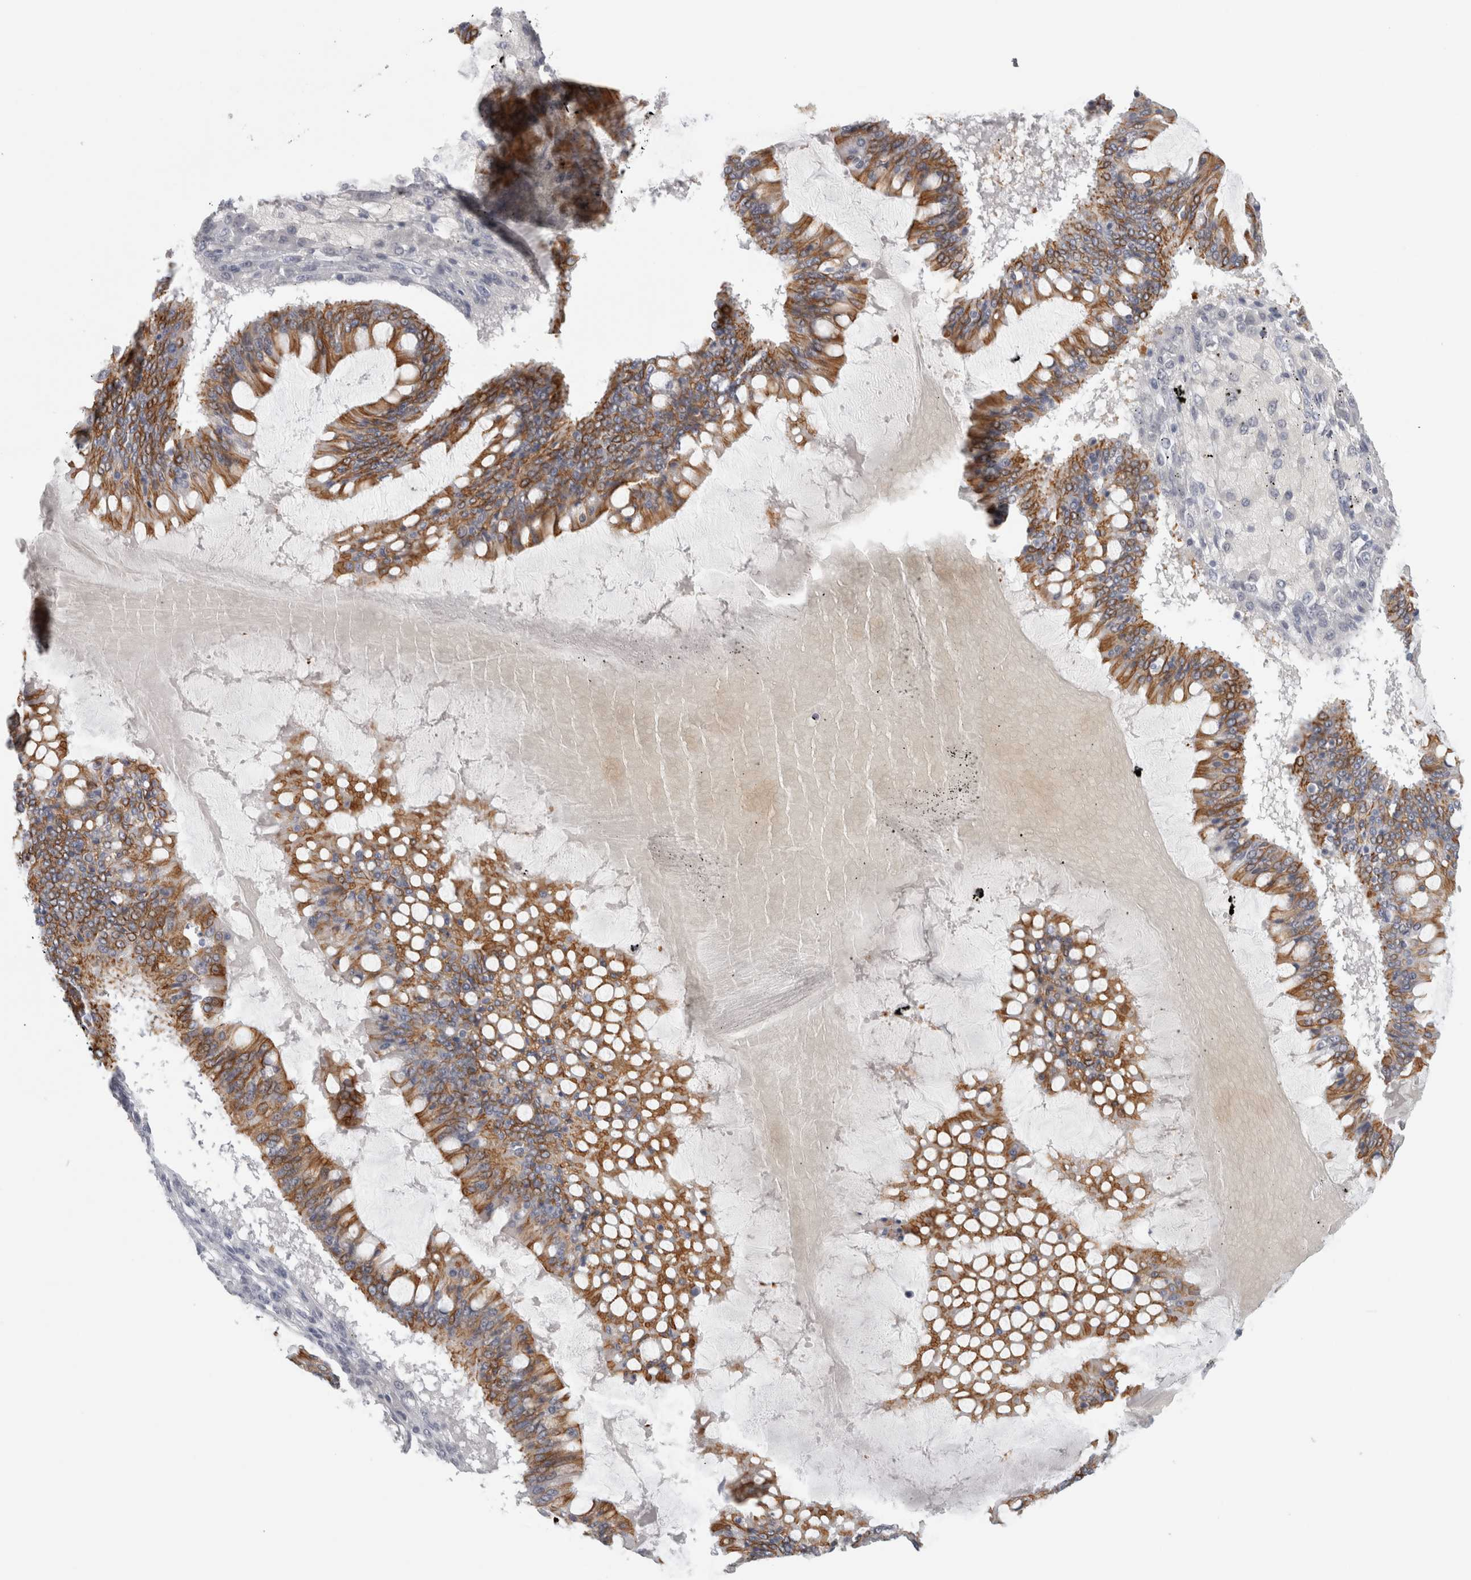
{"staining": {"intensity": "moderate", "quantity": ">75%", "location": "cytoplasmic/membranous"}, "tissue": "ovarian cancer", "cell_type": "Tumor cells", "image_type": "cancer", "snomed": [{"axis": "morphology", "description": "Cystadenocarcinoma, mucinous, NOS"}, {"axis": "topography", "description": "Ovary"}], "caption": "Immunohistochemistry (IHC) staining of ovarian mucinous cystadenocarcinoma, which displays medium levels of moderate cytoplasmic/membranous positivity in about >75% of tumor cells indicating moderate cytoplasmic/membranous protein expression. The staining was performed using DAB (3,3'-diaminobenzidine) (brown) for protein detection and nuclei were counterstained in hematoxylin (blue).", "gene": "SLC28A3", "patient": {"sex": "female", "age": 73}}